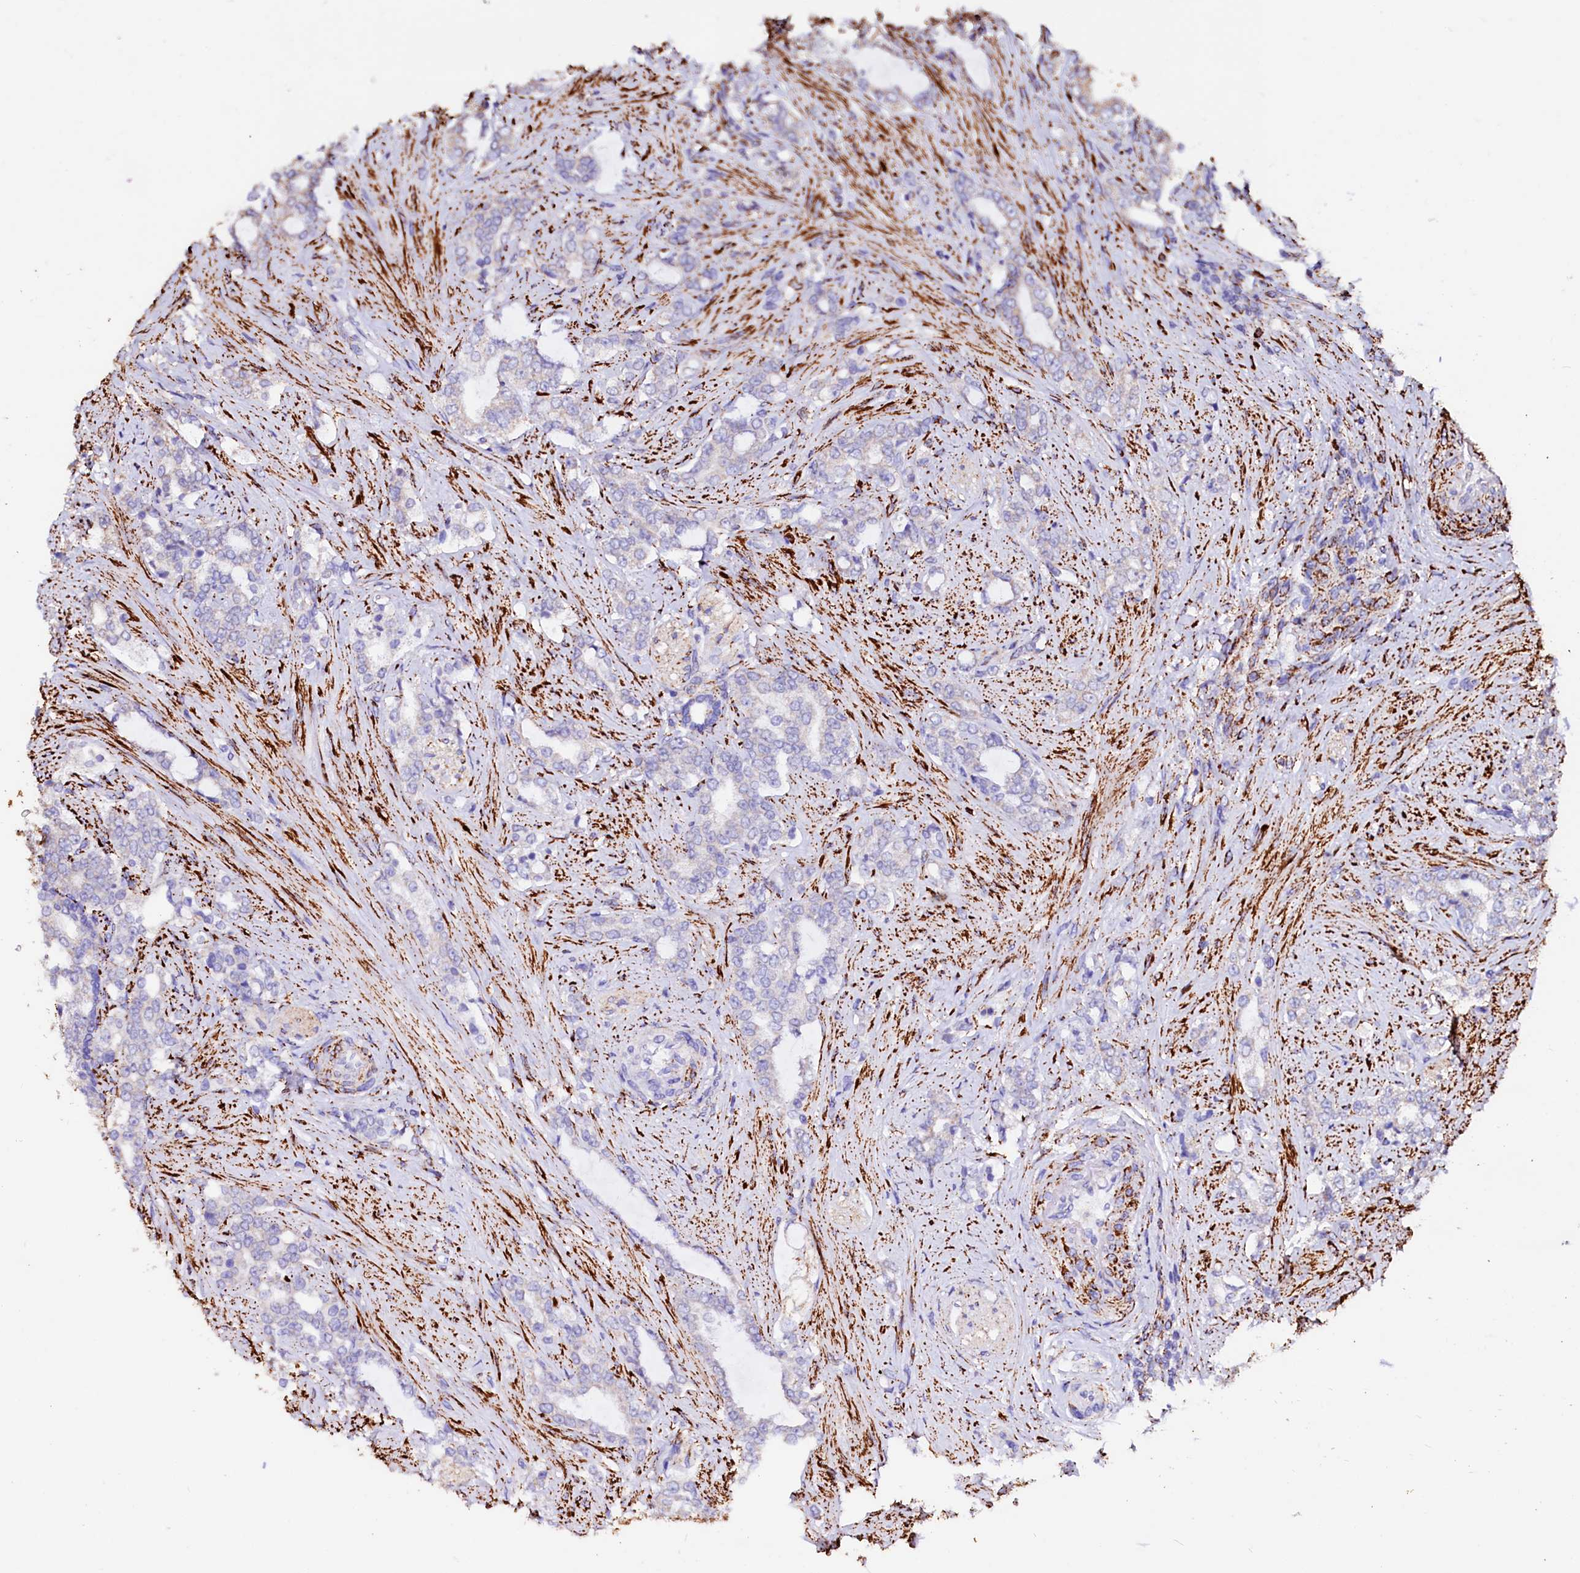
{"staining": {"intensity": "weak", "quantity": "<25%", "location": "cytoplasmic/membranous"}, "tissue": "prostate cancer", "cell_type": "Tumor cells", "image_type": "cancer", "snomed": [{"axis": "morphology", "description": "Adenocarcinoma, High grade"}, {"axis": "topography", "description": "Prostate"}], "caption": "This is a image of IHC staining of prostate high-grade adenocarcinoma, which shows no expression in tumor cells.", "gene": "MAOB", "patient": {"sex": "male", "age": 64}}